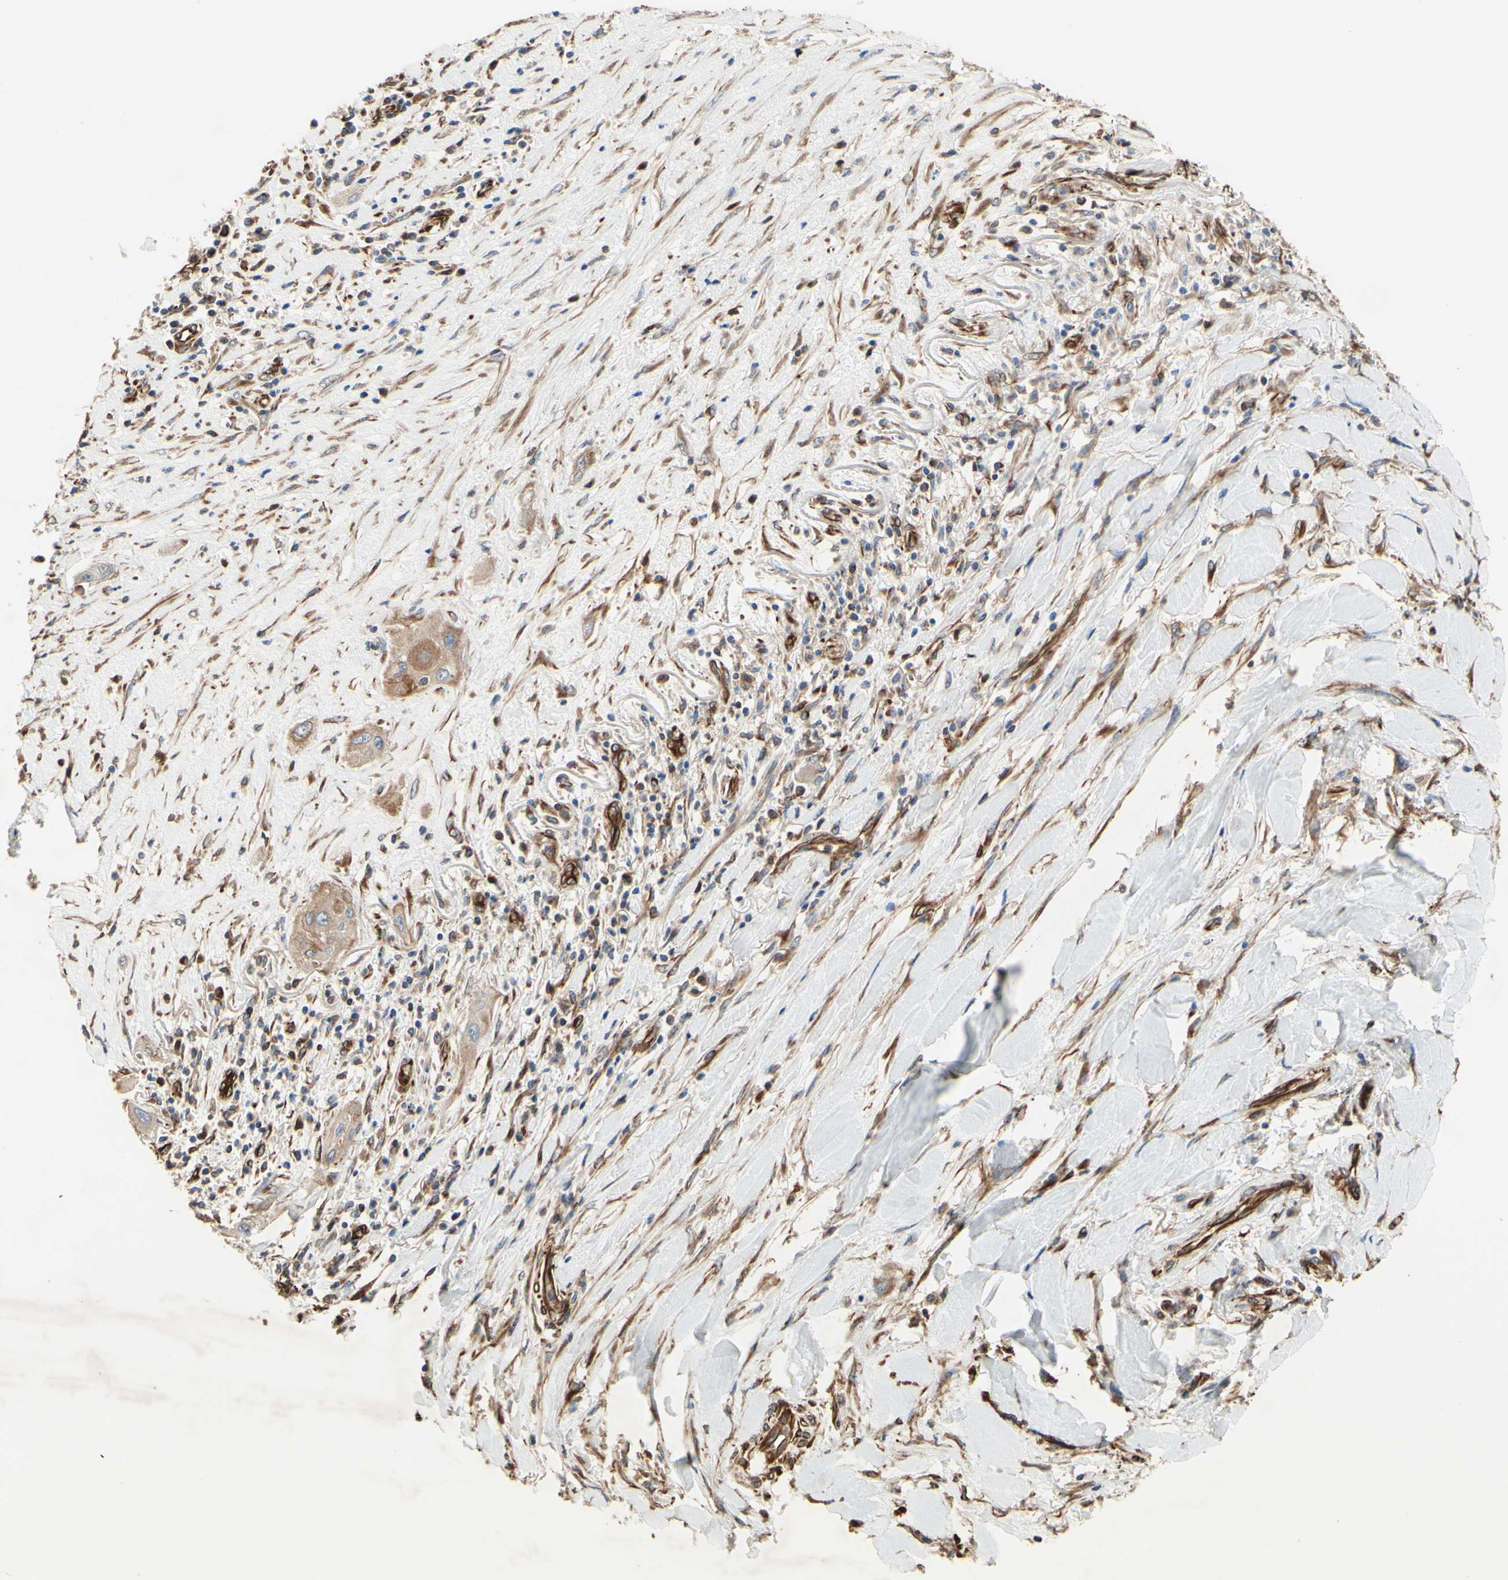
{"staining": {"intensity": "weak", "quantity": ">75%", "location": "cytoplasmic/membranous"}, "tissue": "lung cancer", "cell_type": "Tumor cells", "image_type": "cancer", "snomed": [{"axis": "morphology", "description": "Squamous cell carcinoma, NOS"}, {"axis": "topography", "description": "Lung"}], "caption": "IHC histopathology image of human lung cancer stained for a protein (brown), which exhibits low levels of weak cytoplasmic/membranous positivity in approximately >75% of tumor cells.", "gene": "TRAF2", "patient": {"sex": "female", "age": 47}}